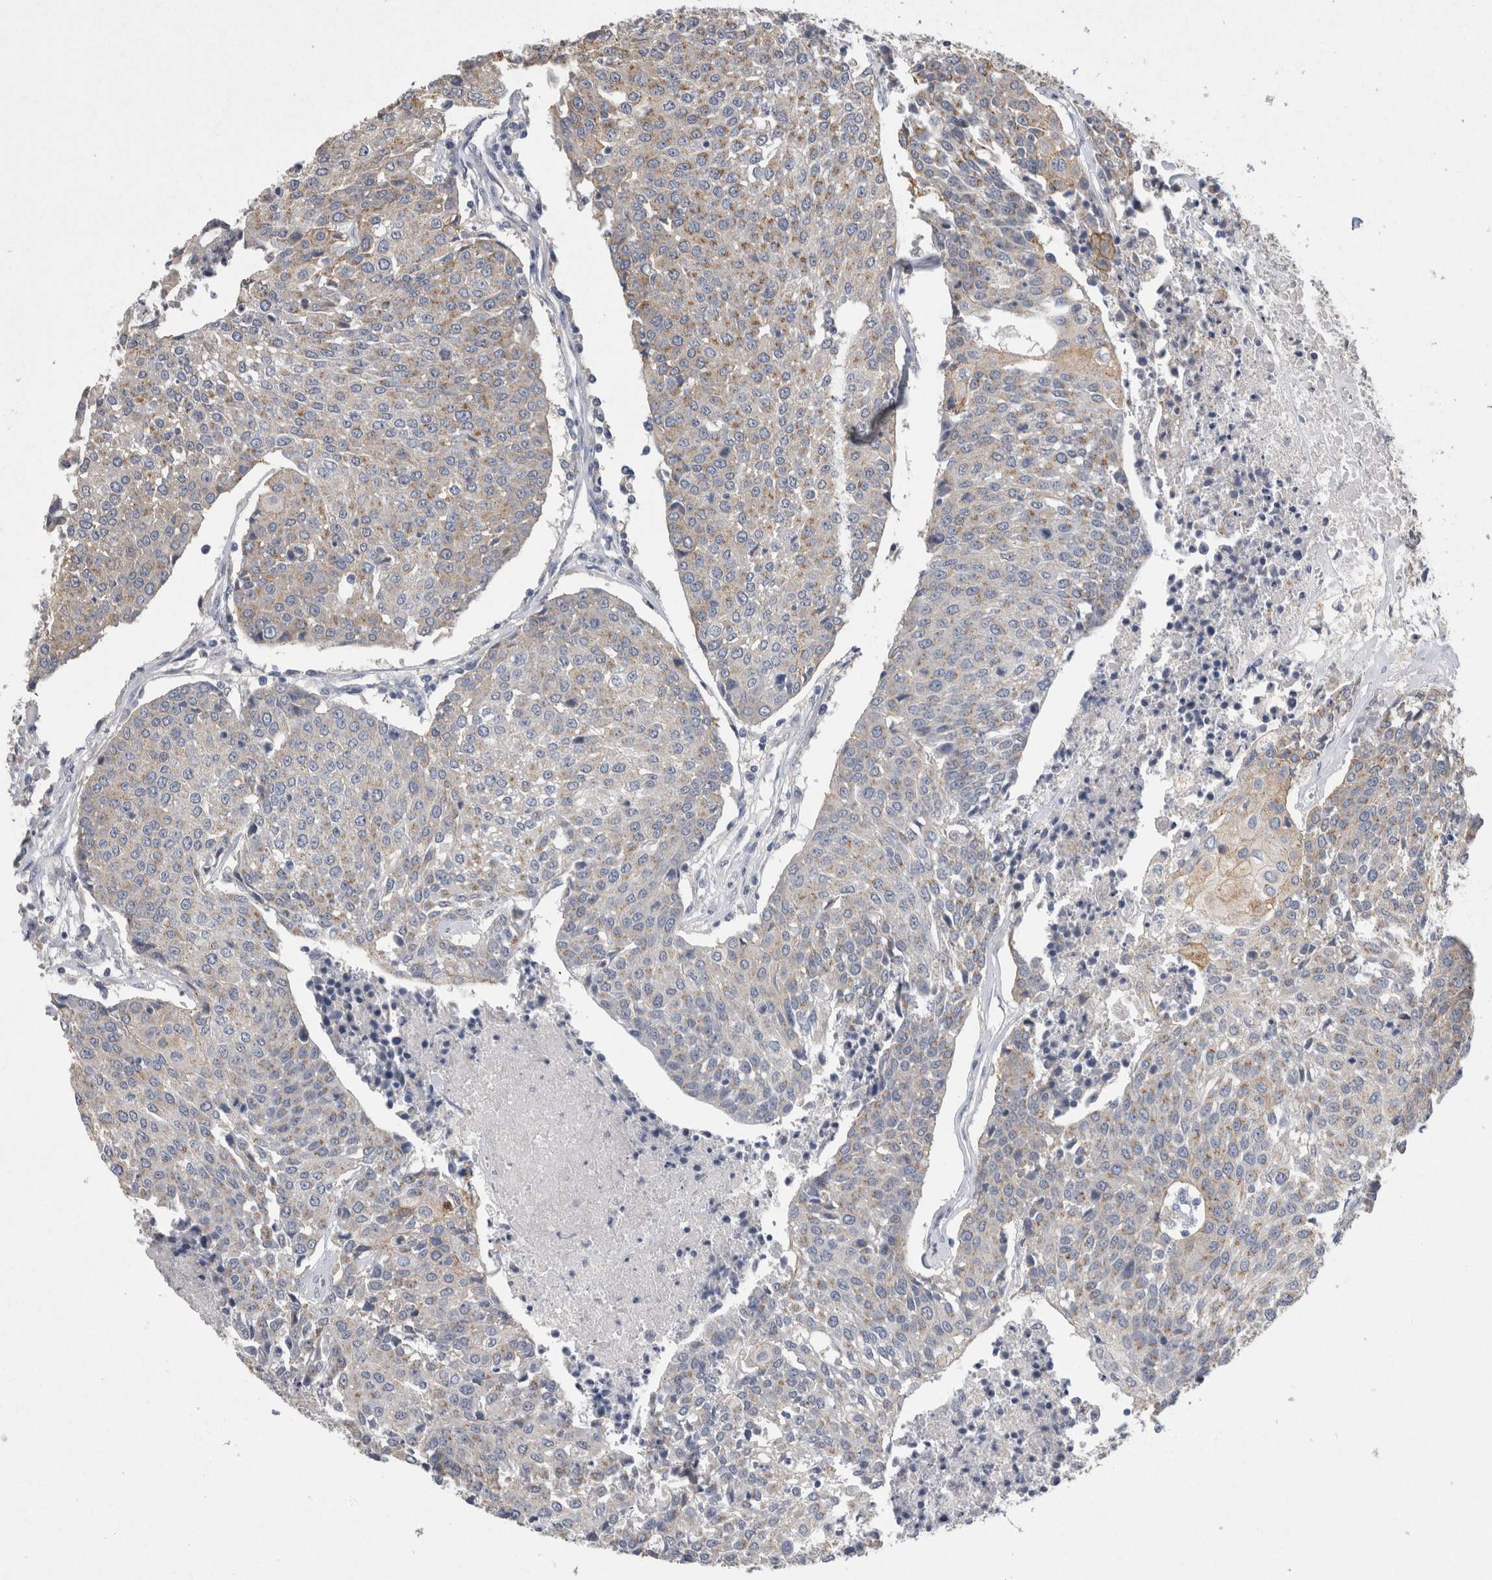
{"staining": {"intensity": "moderate", "quantity": "<25%", "location": "cytoplasmic/membranous"}, "tissue": "urothelial cancer", "cell_type": "Tumor cells", "image_type": "cancer", "snomed": [{"axis": "morphology", "description": "Urothelial carcinoma, High grade"}, {"axis": "topography", "description": "Urinary bladder"}], "caption": "Tumor cells demonstrate moderate cytoplasmic/membranous positivity in approximately <25% of cells in urothelial cancer.", "gene": "CNTFR", "patient": {"sex": "female", "age": 85}}